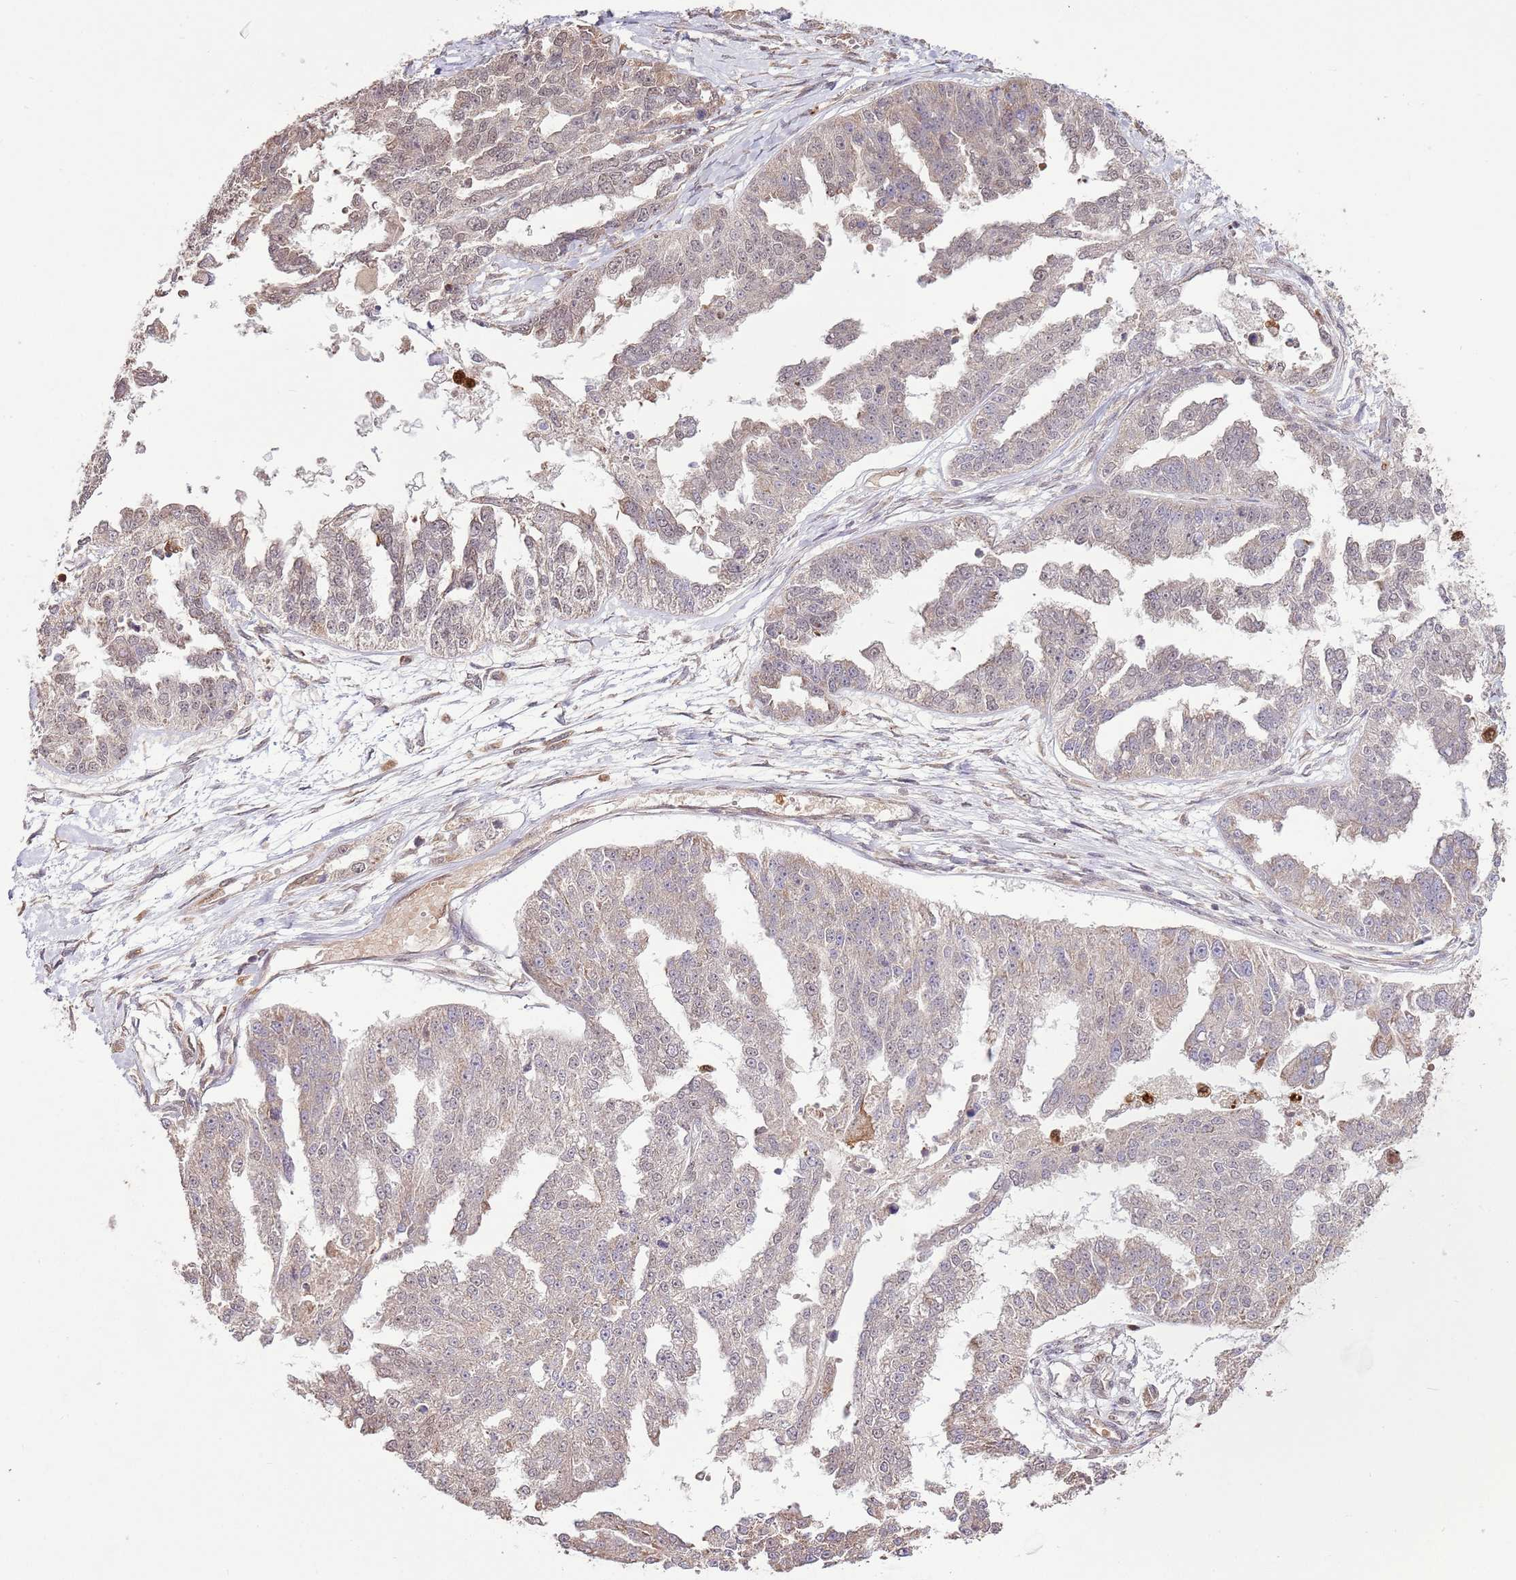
{"staining": {"intensity": "weak", "quantity": "25%-75%", "location": "cytoplasmic/membranous,nuclear"}, "tissue": "ovarian cancer", "cell_type": "Tumor cells", "image_type": "cancer", "snomed": [{"axis": "morphology", "description": "Cystadenocarcinoma, serous, NOS"}, {"axis": "topography", "description": "Ovary"}], "caption": "Immunohistochemical staining of human ovarian cancer (serous cystadenocarcinoma) shows low levels of weak cytoplasmic/membranous and nuclear expression in approximately 25%-75% of tumor cells.", "gene": "AMIGO1", "patient": {"sex": "female", "age": 58}}